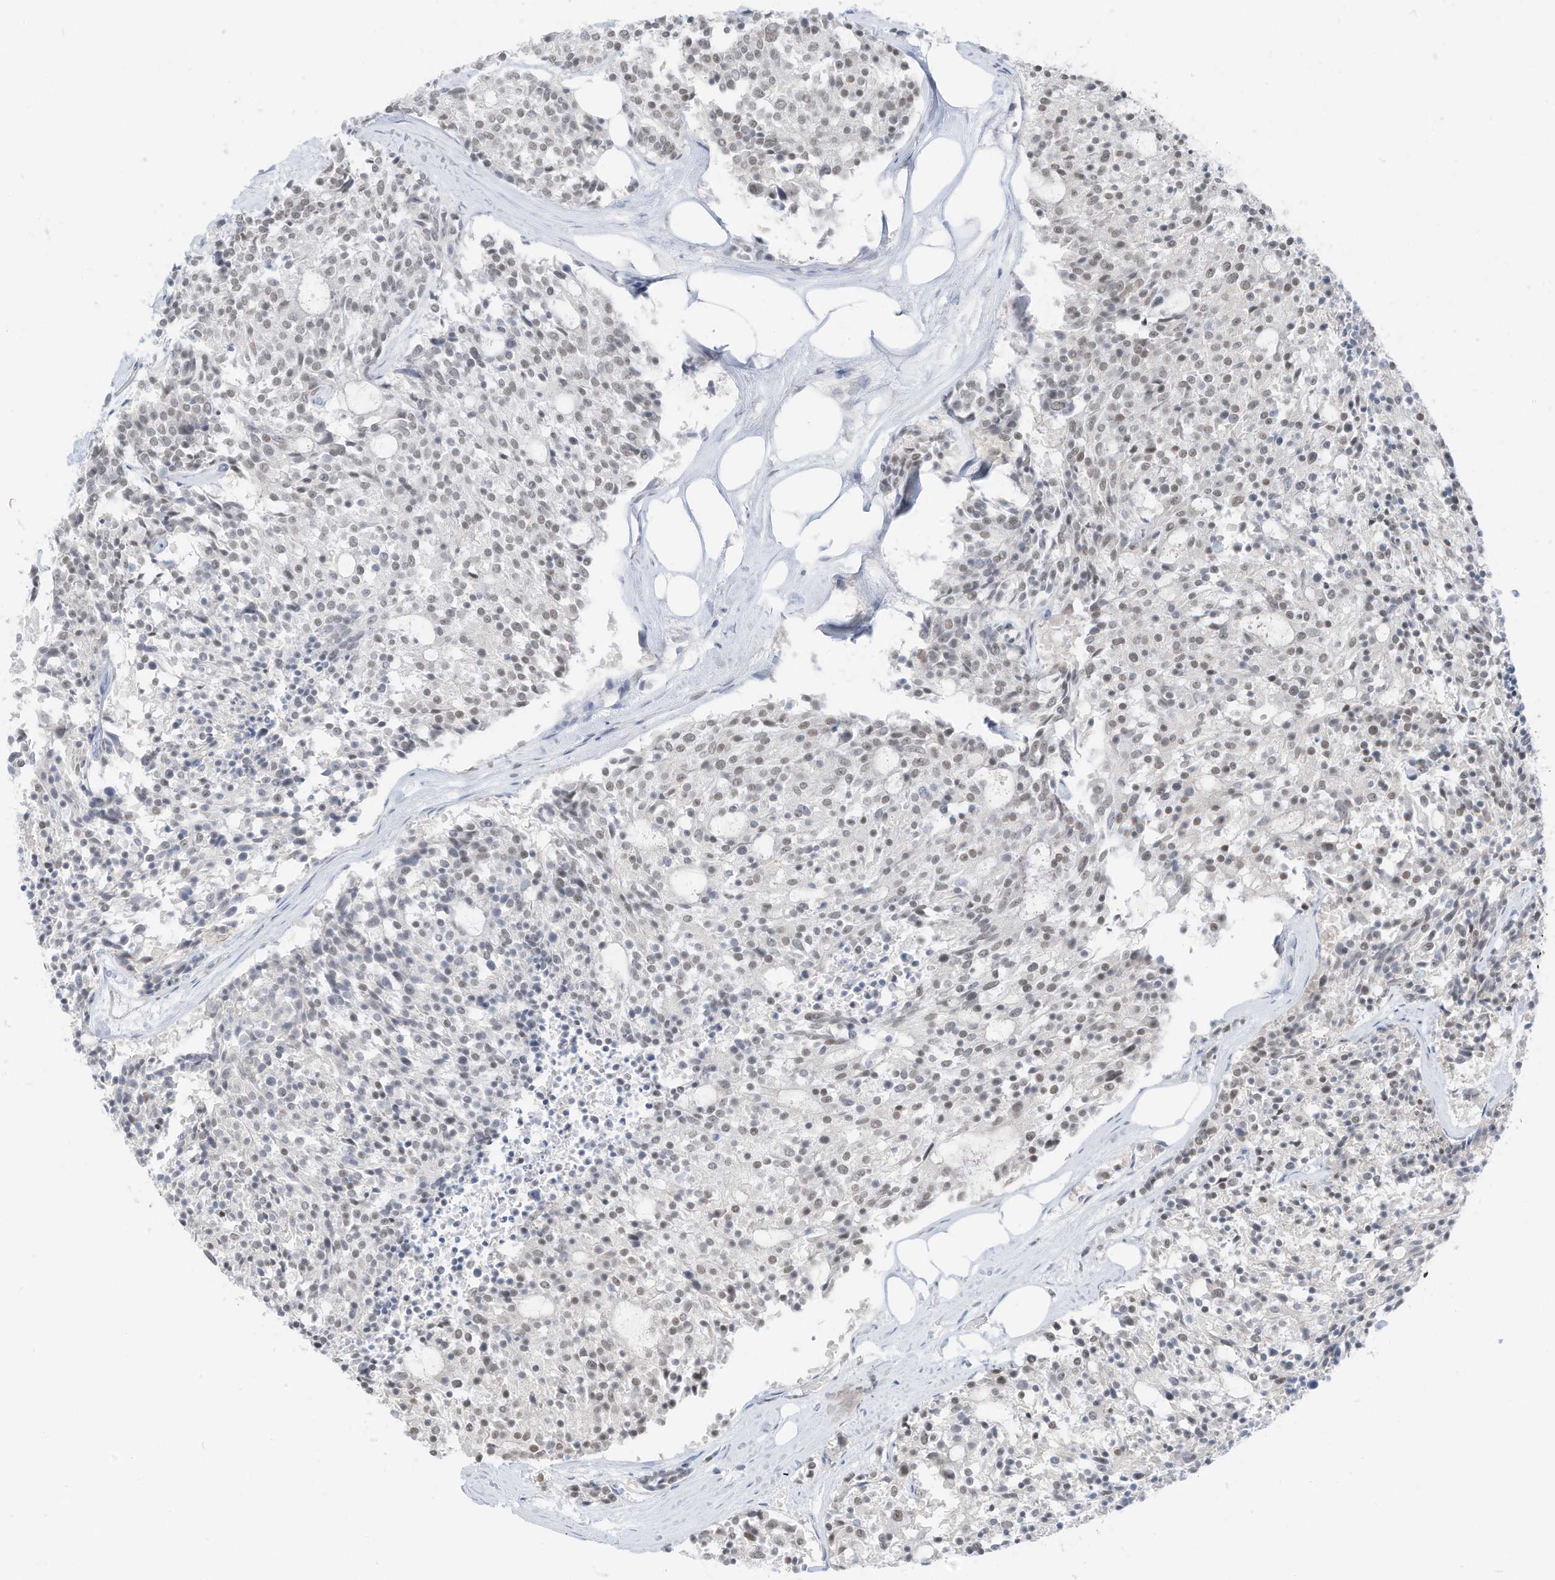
{"staining": {"intensity": "weak", "quantity": "<25%", "location": "nuclear"}, "tissue": "carcinoid", "cell_type": "Tumor cells", "image_type": "cancer", "snomed": [{"axis": "morphology", "description": "Carcinoid, malignant, NOS"}, {"axis": "topography", "description": "Pancreas"}], "caption": "Tumor cells are negative for protein expression in human carcinoid. Brightfield microscopy of IHC stained with DAB (3,3'-diaminobenzidine) (brown) and hematoxylin (blue), captured at high magnification.", "gene": "PGC", "patient": {"sex": "female", "age": 54}}